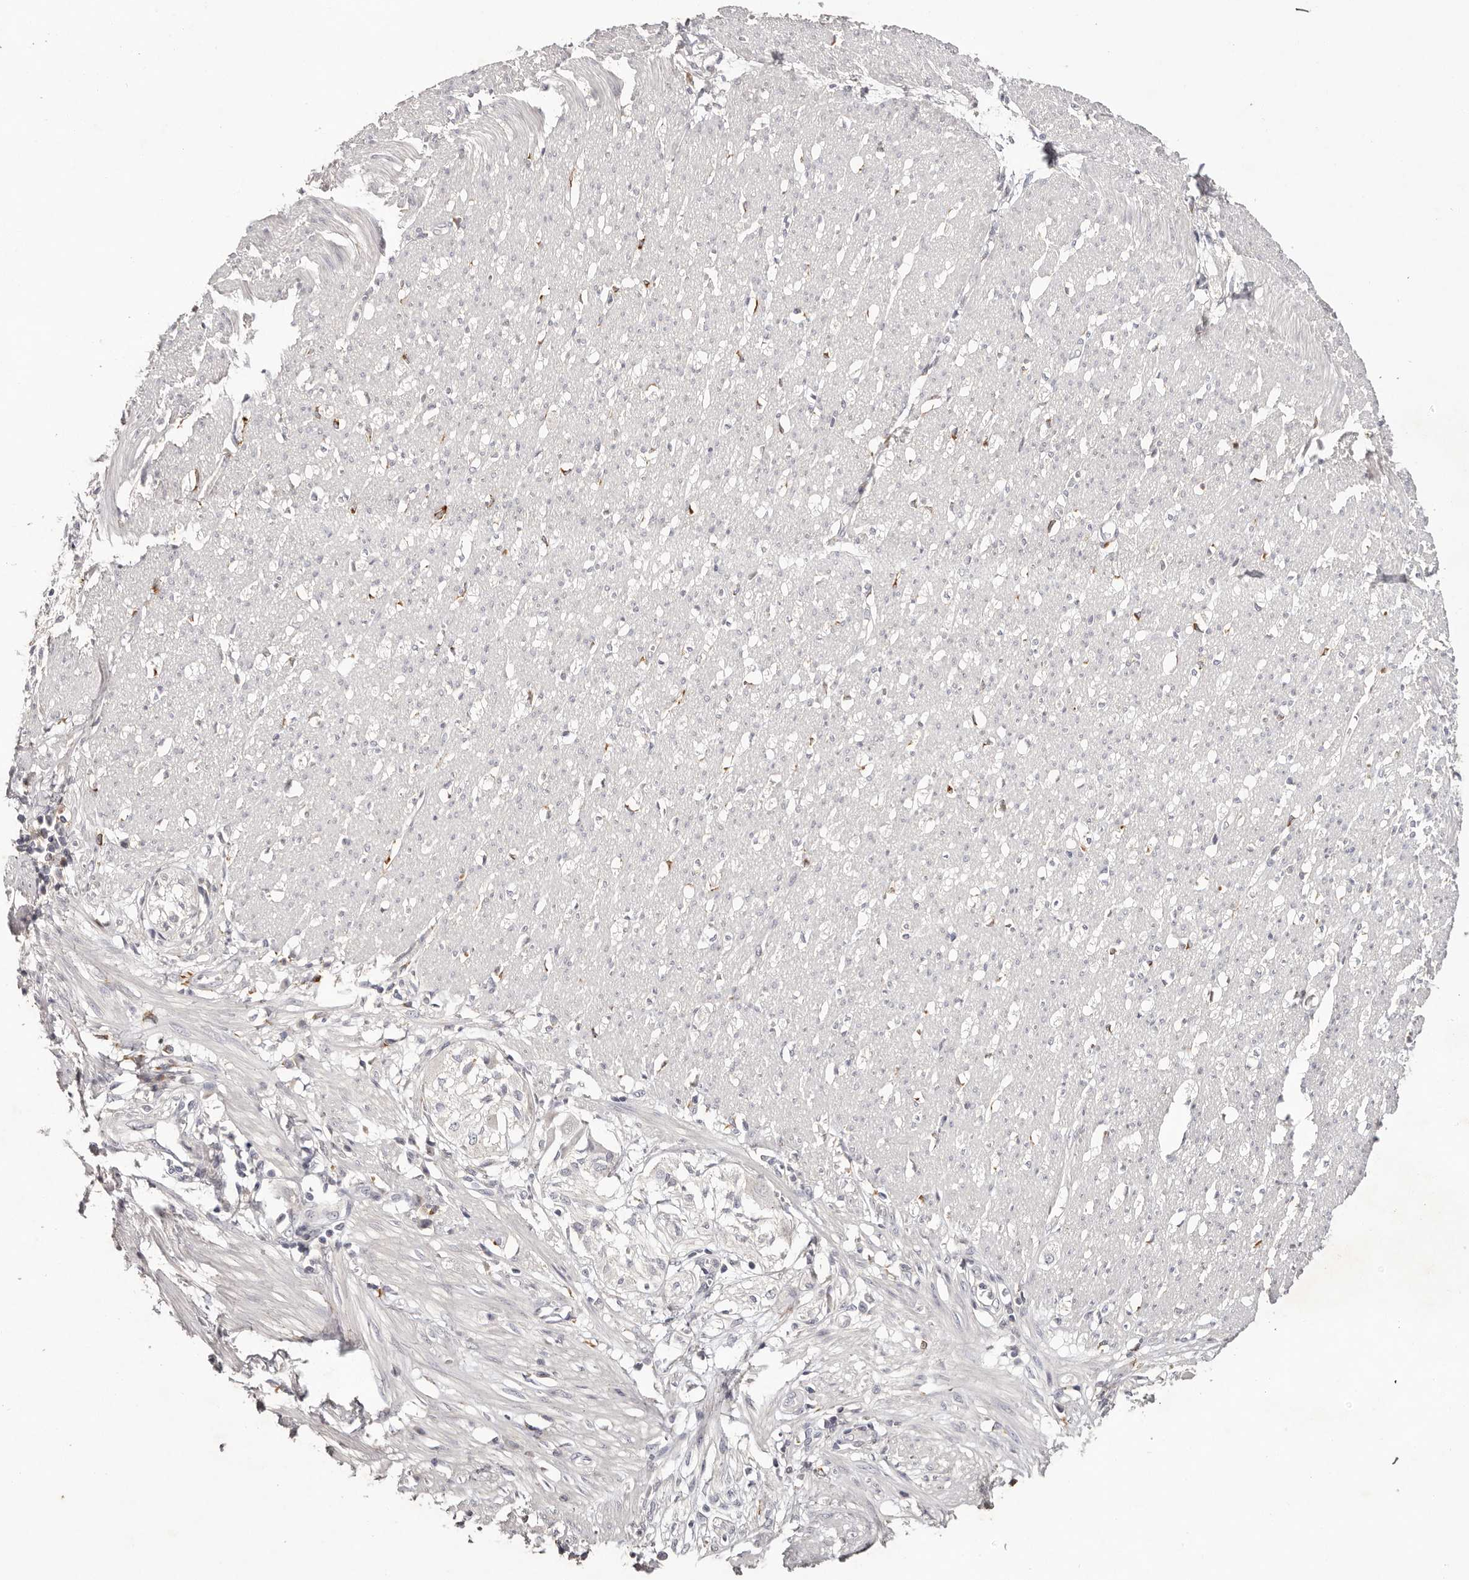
{"staining": {"intensity": "negative", "quantity": "none", "location": "none"}, "tissue": "smooth muscle", "cell_type": "Smooth muscle cells", "image_type": "normal", "snomed": [{"axis": "morphology", "description": "Normal tissue, NOS"}, {"axis": "morphology", "description": "Adenocarcinoma, NOS"}, {"axis": "topography", "description": "Colon"}, {"axis": "topography", "description": "Peripheral nerve tissue"}], "caption": "An immunohistochemistry image of benign smooth muscle is shown. There is no staining in smooth muscle cells of smooth muscle.", "gene": "SCUBE2", "patient": {"sex": "male", "age": 14}}